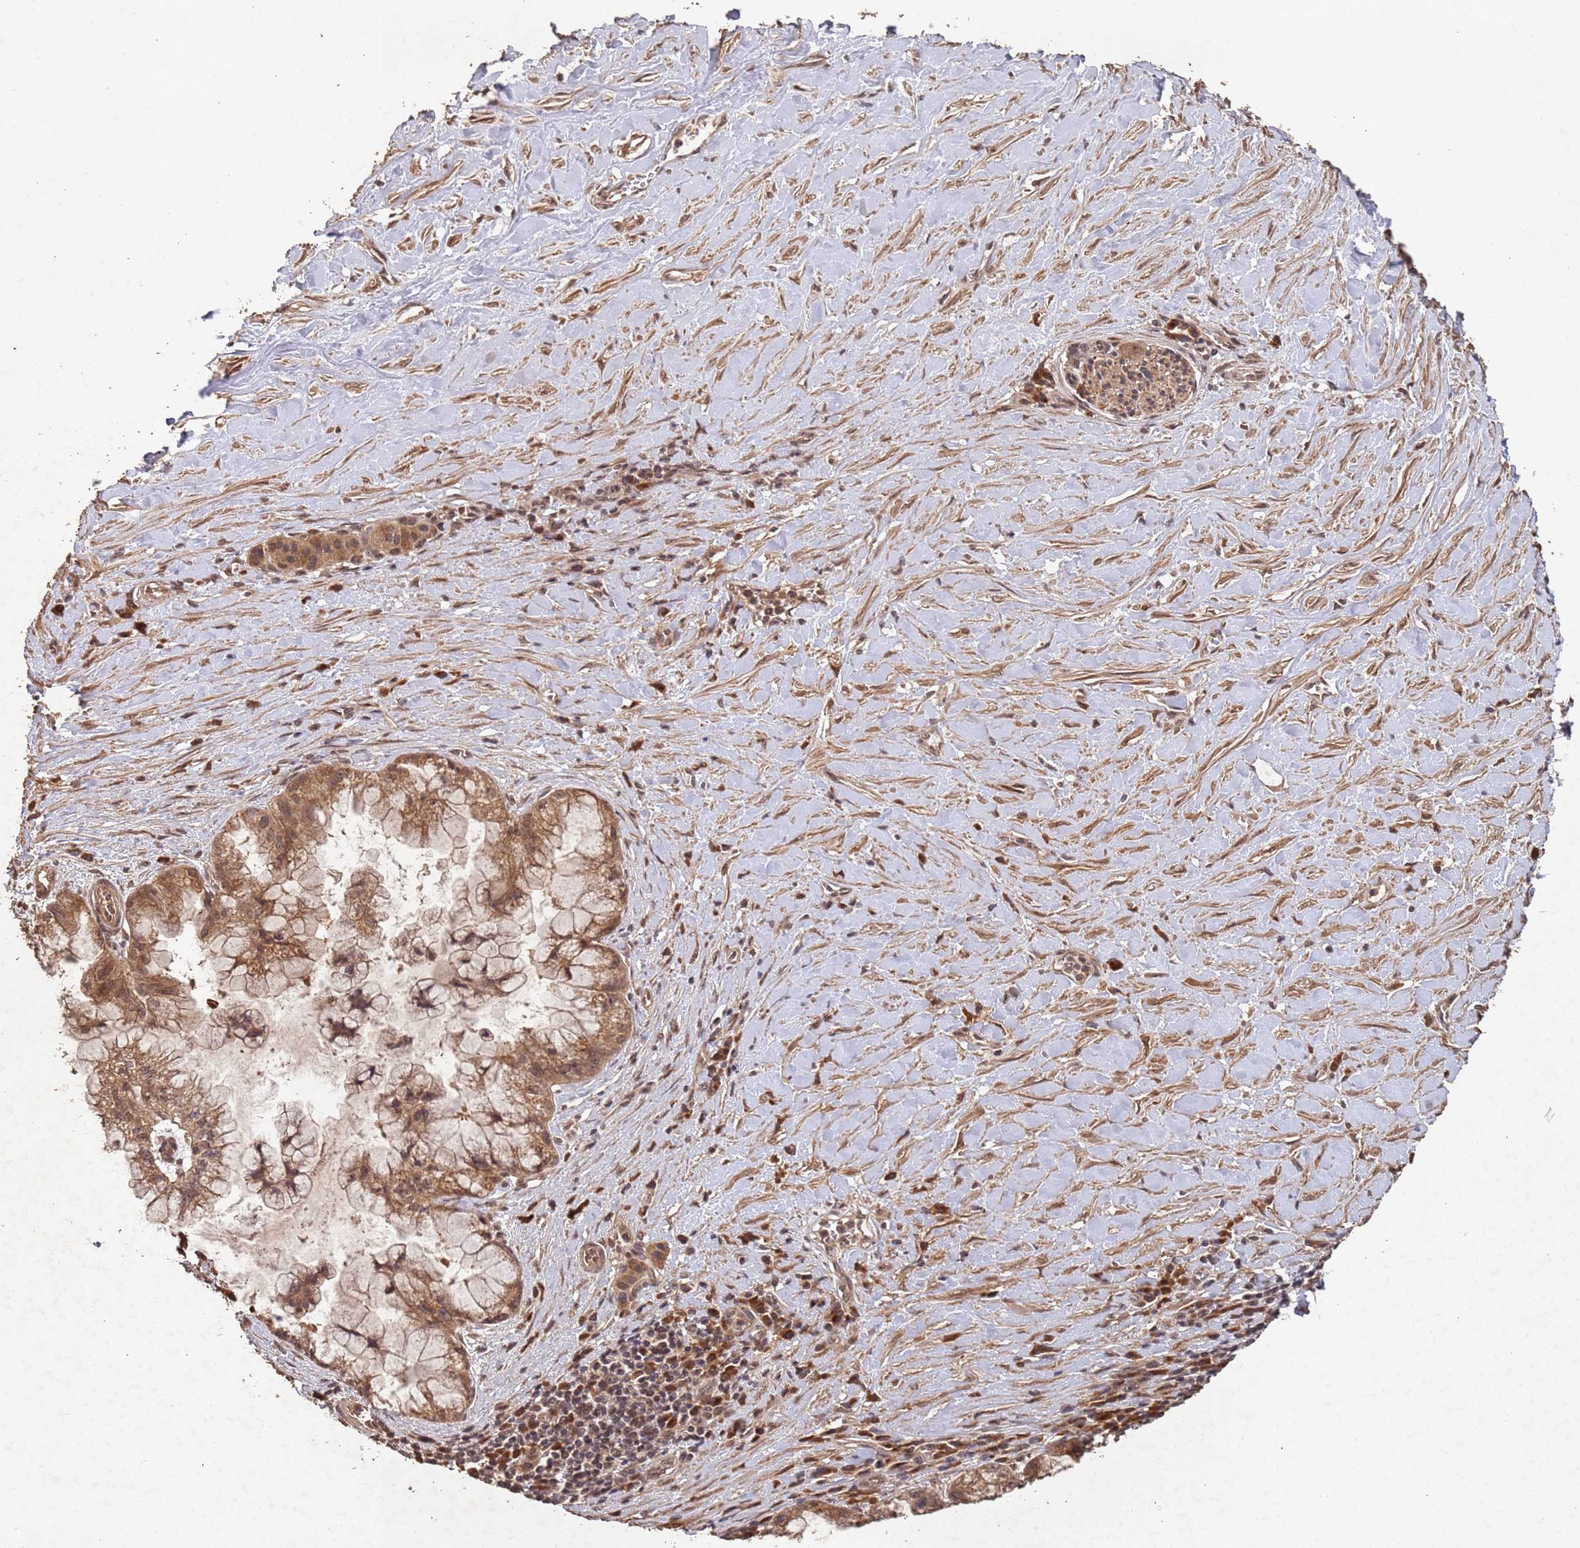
{"staining": {"intensity": "moderate", "quantity": ">75%", "location": "cytoplasmic/membranous,nuclear"}, "tissue": "pancreatic cancer", "cell_type": "Tumor cells", "image_type": "cancer", "snomed": [{"axis": "morphology", "description": "Adenocarcinoma, NOS"}, {"axis": "topography", "description": "Pancreas"}], "caption": "High-magnification brightfield microscopy of pancreatic adenocarcinoma stained with DAB (brown) and counterstained with hematoxylin (blue). tumor cells exhibit moderate cytoplasmic/membranous and nuclear staining is seen in approximately>75% of cells.", "gene": "FRAT1", "patient": {"sex": "male", "age": 73}}